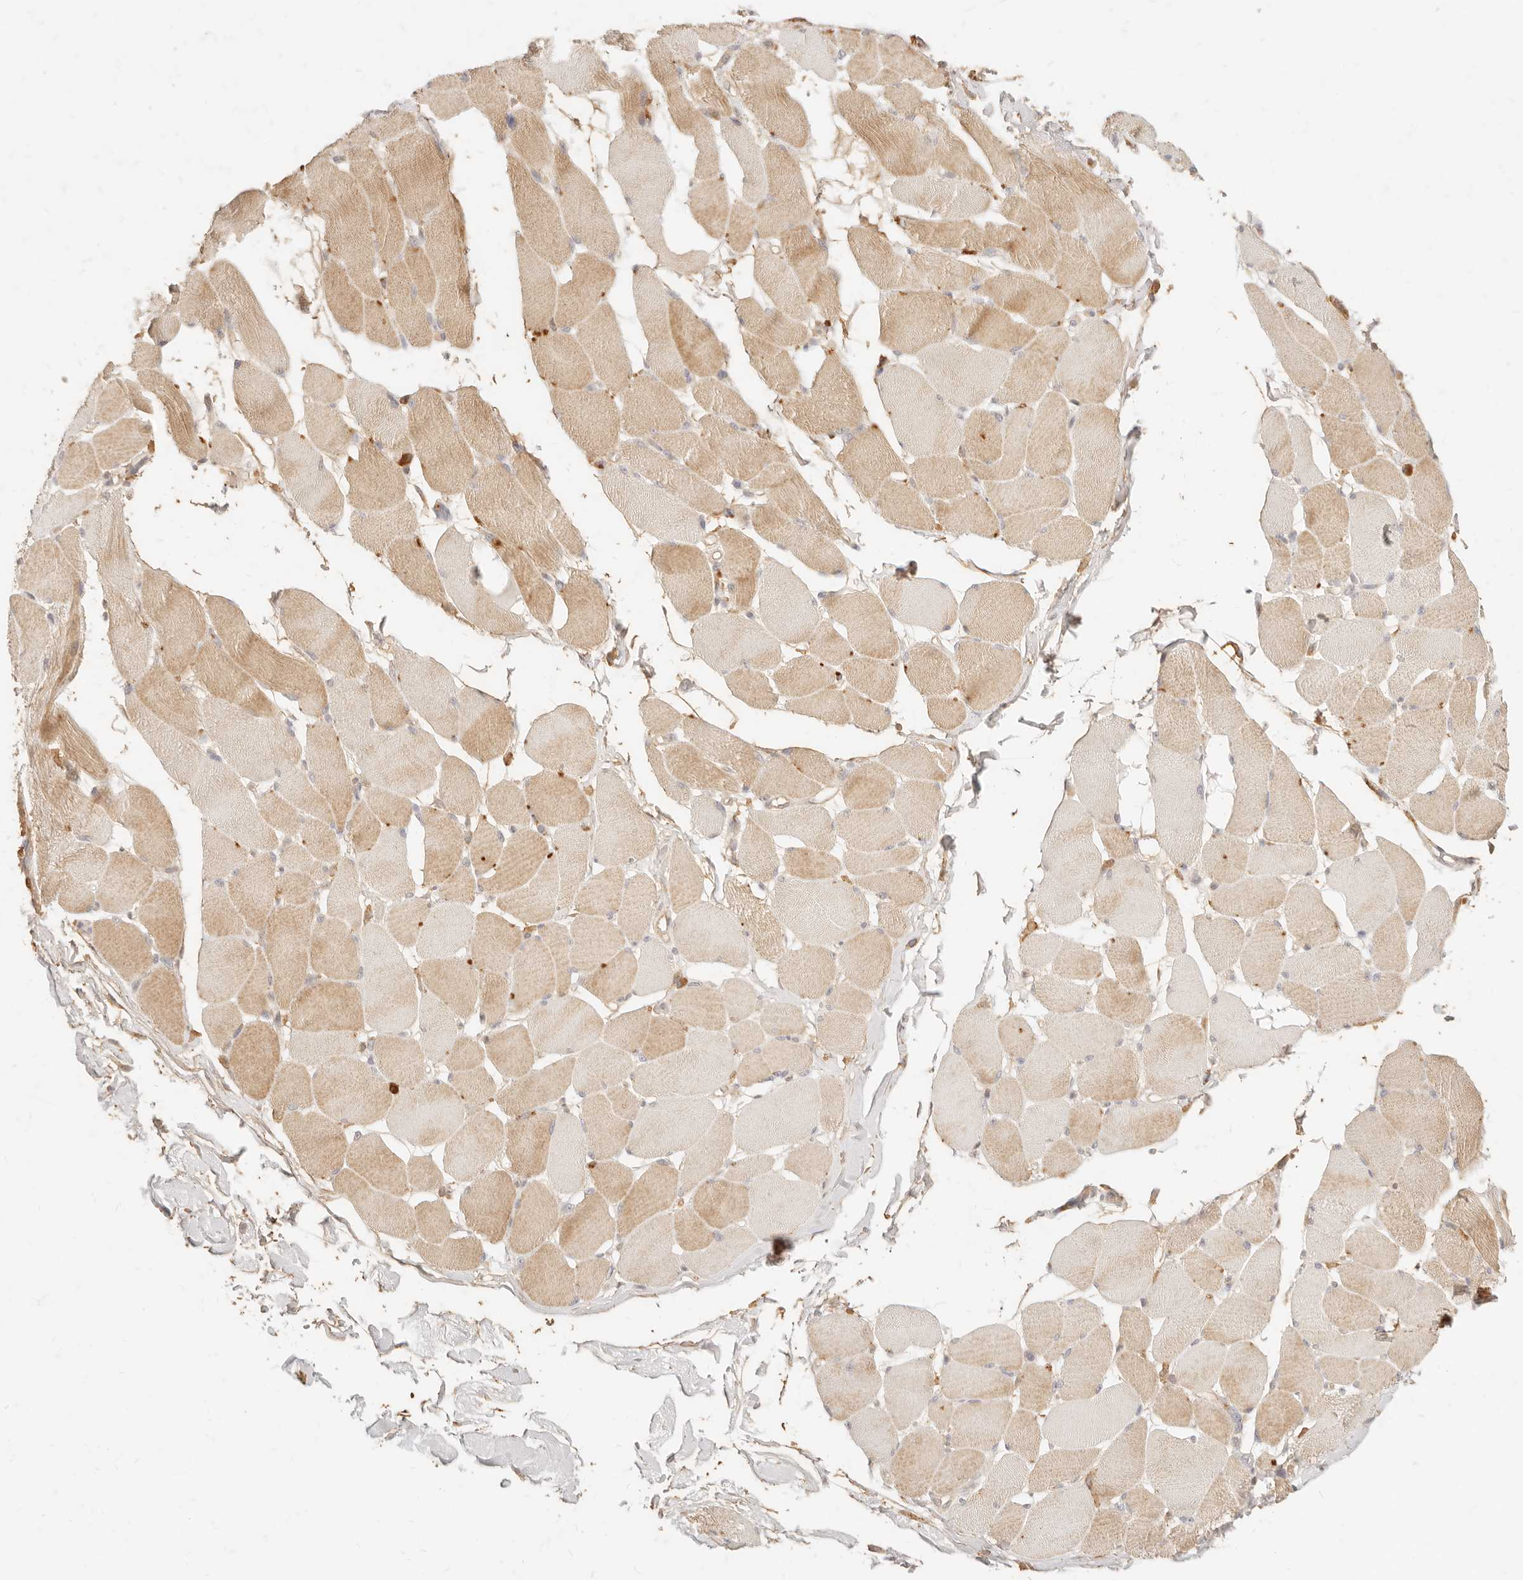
{"staining": {"intensity": "moderate", "quantity": "25%-75%", "location": "cytoplasmic/membranous"}, "tissue": "skeletal muscle", "cell_type": "Myocytes", "image_type": "normal", "snomed": [{"axis": "morphology", "description": "Normal tissue, NOS"}, {"axis": "topography", "description": "Skin"}, {"axis": "topography", "description": "Skeletal muscle"}], "caption": "A medium amount of moderate cytoplasmic/membranous staining is identified in about 25%-75% of myocytes in benign skeletal muscle.", "gene": "TMTC2", "patient": {"sex": "male", "age": 83}}